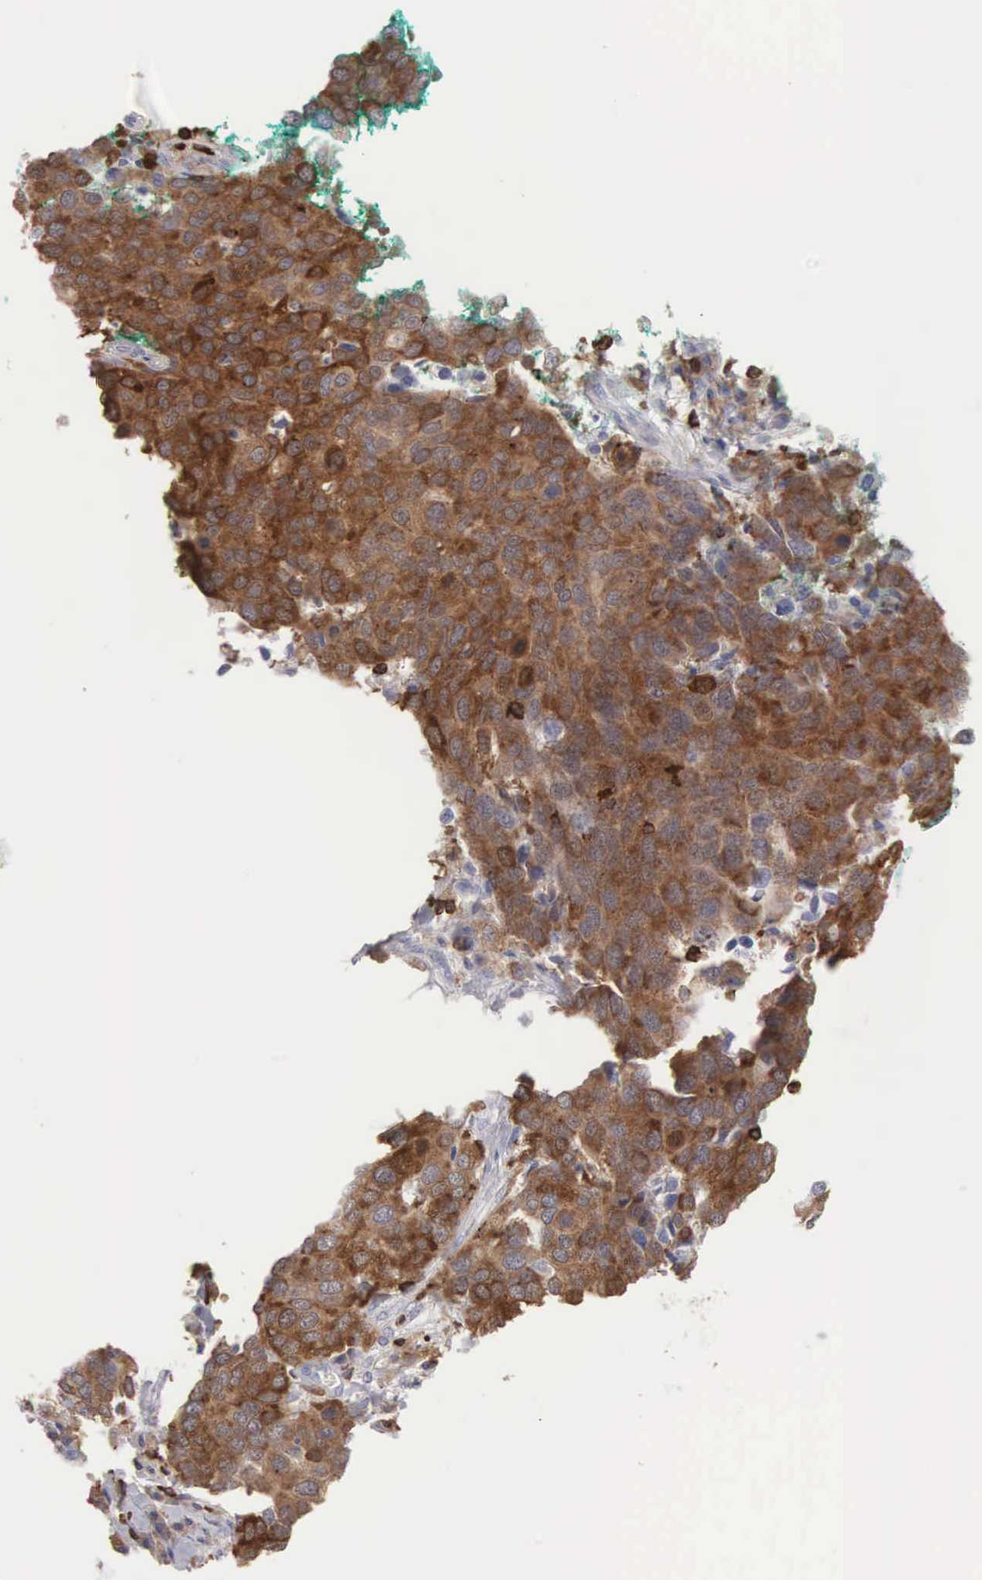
{"staining": {"intensity": "strong", "quantity": ">75%", "location": "cytoplasmic/membranous"}, "tissue": "cervical cancer", "cell_type": "Tumor cells", "image_type": "cancer", "snomed": [{"axis": "morphology", "description": "Squamous cell carcinoma, NOS"}, {"axis": "topography", "description": "Cervix"}], "caption": "DAB (3,3'-diaminobenzidine) immunohistochemical staining of cervical squamous cell carcinoma reveals strong cytoplasmic/membranous protein expression in approximately >75% of tumor cells. Using DAB (brown) and hematoxylin (blue) stains, captured at high magnification using brightfield microscopy.", "gene": "SH3BP1", "patient": {"sex": "female", "age": 54}}